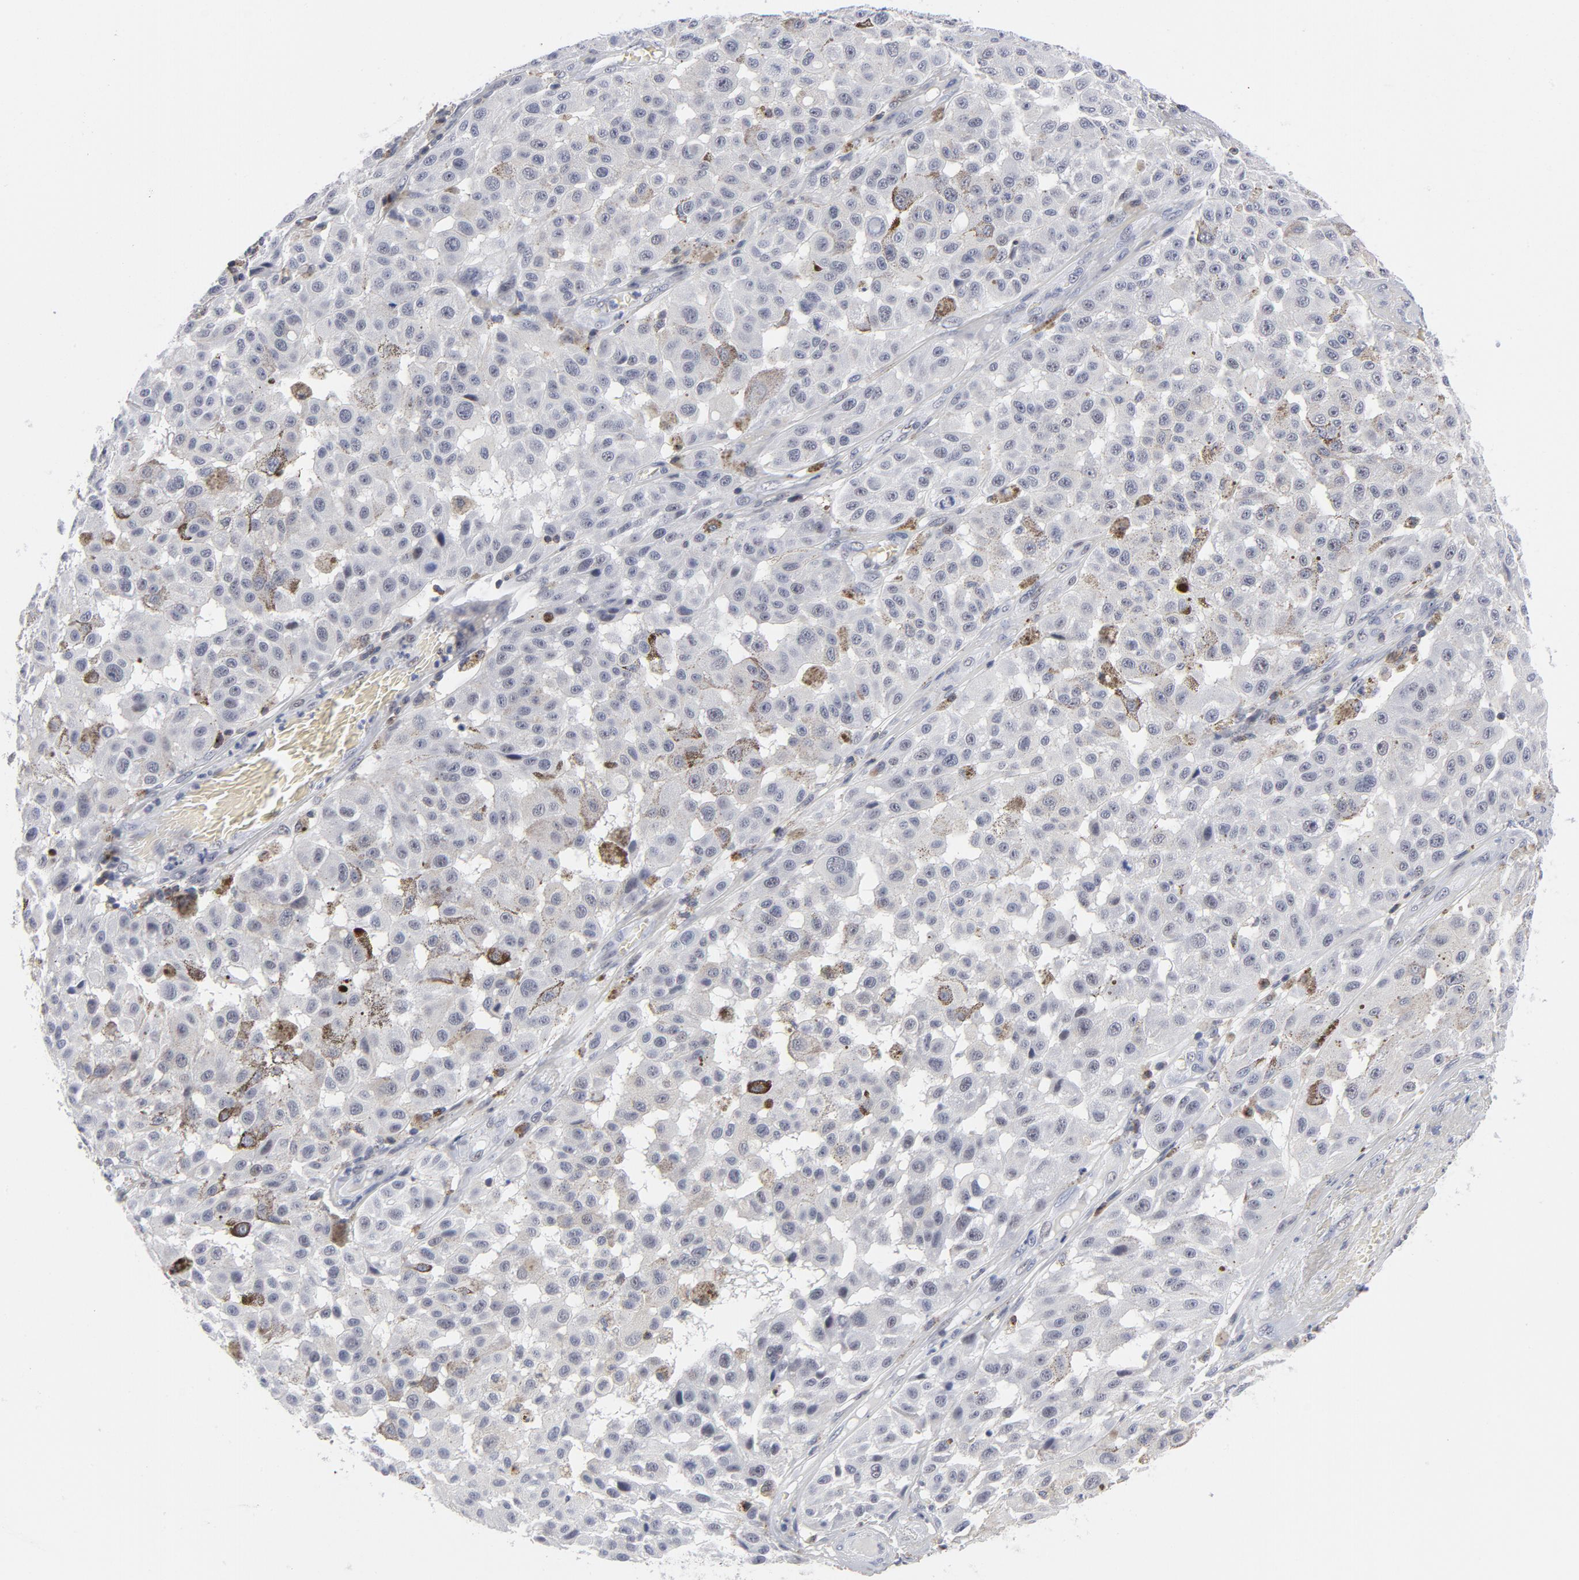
{"staining": {"intensity": "negative", "quantity": "none", "location": "none"}, "tissue": "melanoma", "cell_type": "Tumor cells", "image_type": "cancer", "snomed": [{"axis": "morphology", "description": "Malignant melanoma, NOS"}, {"axis": "topography", "description": "Skin"}], "caption": "Malignant melanoma was stained to show a protein in brown. There is no significant expression in tumor cells. Nuclei are stained in blue.", "gene": "CD2", "patient": {"sex": "female", "age": 64}}